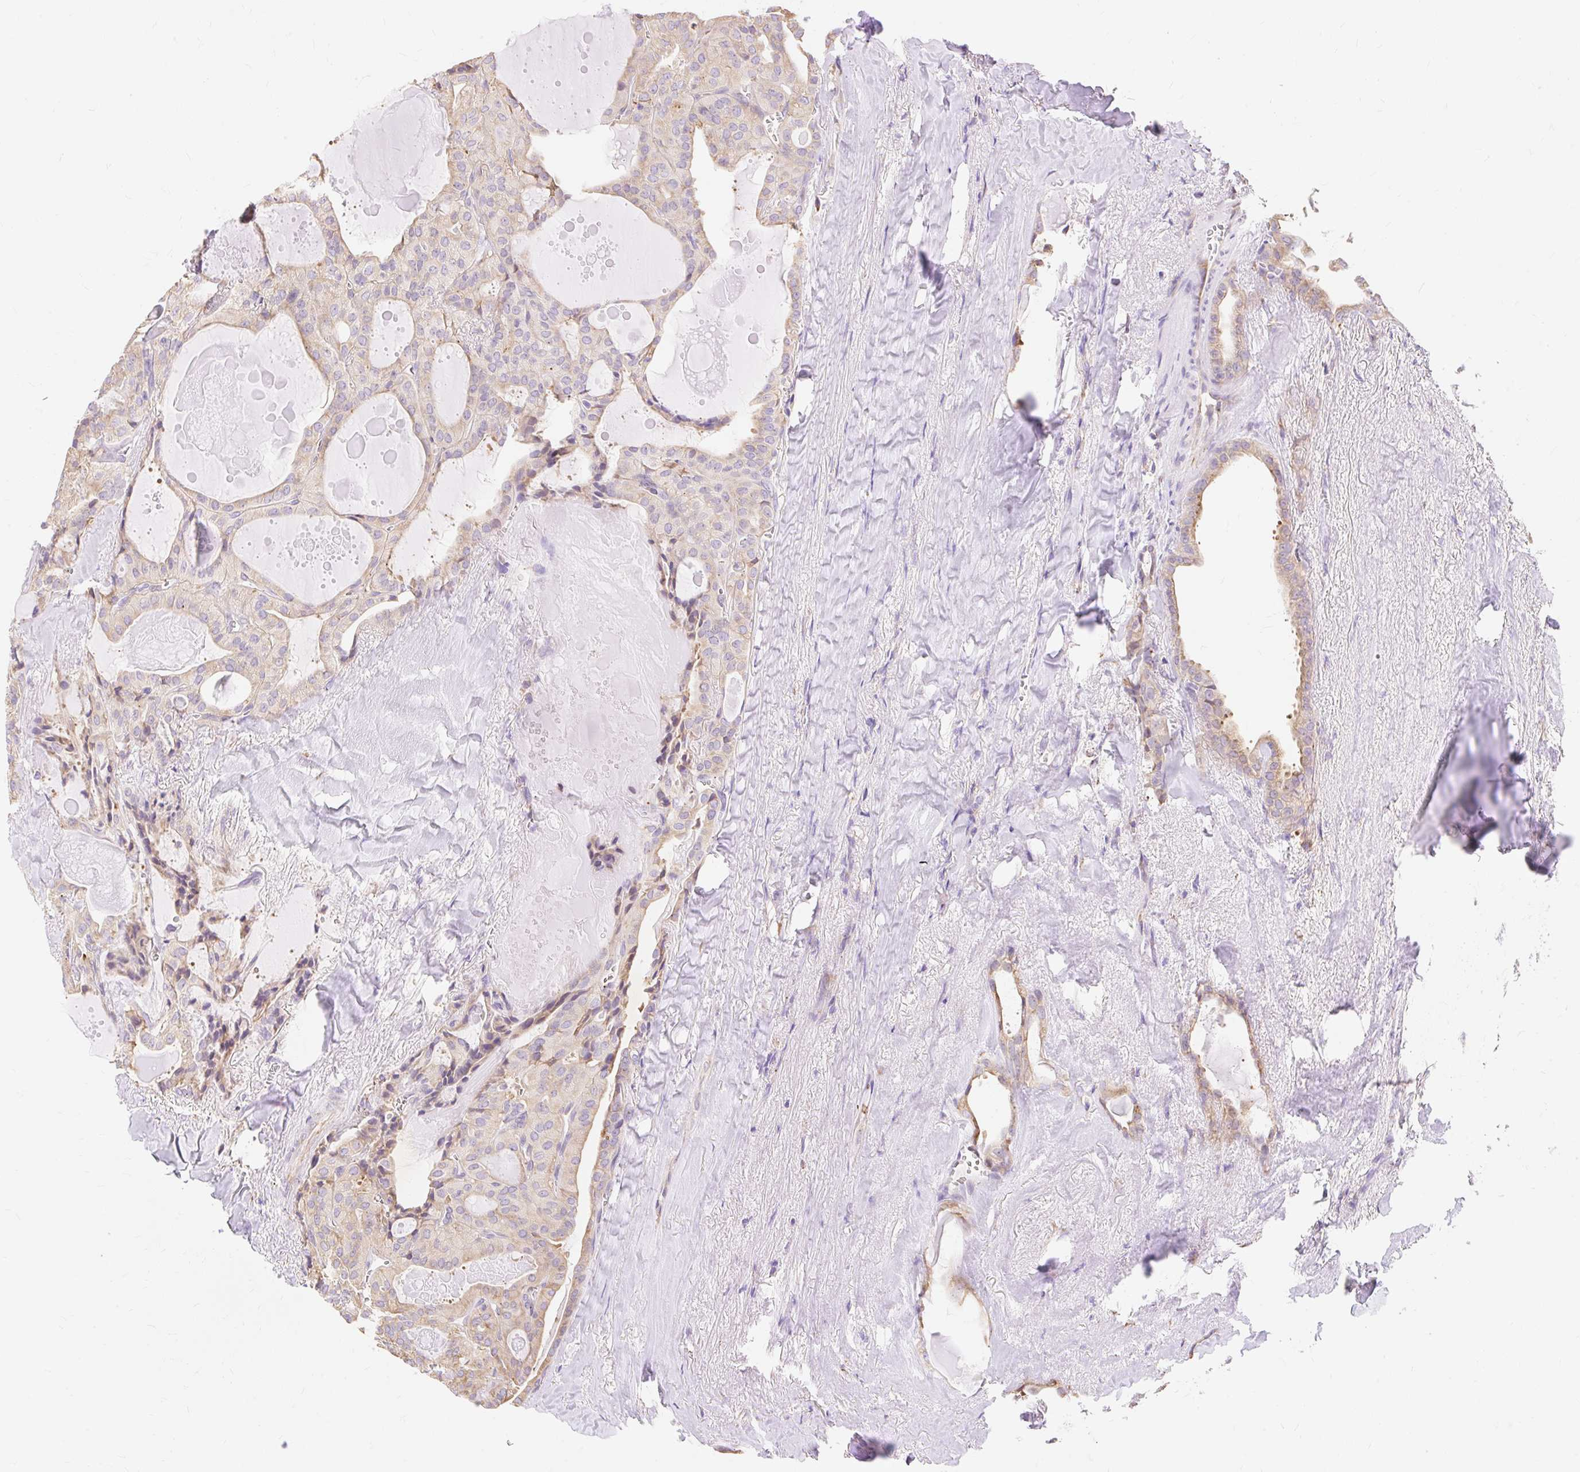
{"staining": {"intensity": "weak", "quantity": "25%-75%", "location": "cytoplasmic/membranous"}, "tissue": "thyroid cancer", "cell_type": "Tumor cells", "image_type": "cancer", "snomed": [{"axis": "morphology", "description": "Papillary adenocarcinoma, NOS"}, {"axis": "topography", "description": "Thyroid gland"}], "caption": "Immunohistochemistry (IHC) (DAB) staining of thyroid papillary adenocarcinoma shows weak cytoplasmic/membranous protein positivity in about 25%-75% of tumor cells.", "gene": "RPS17", "patient": {"sex": "male", "age": 52}}